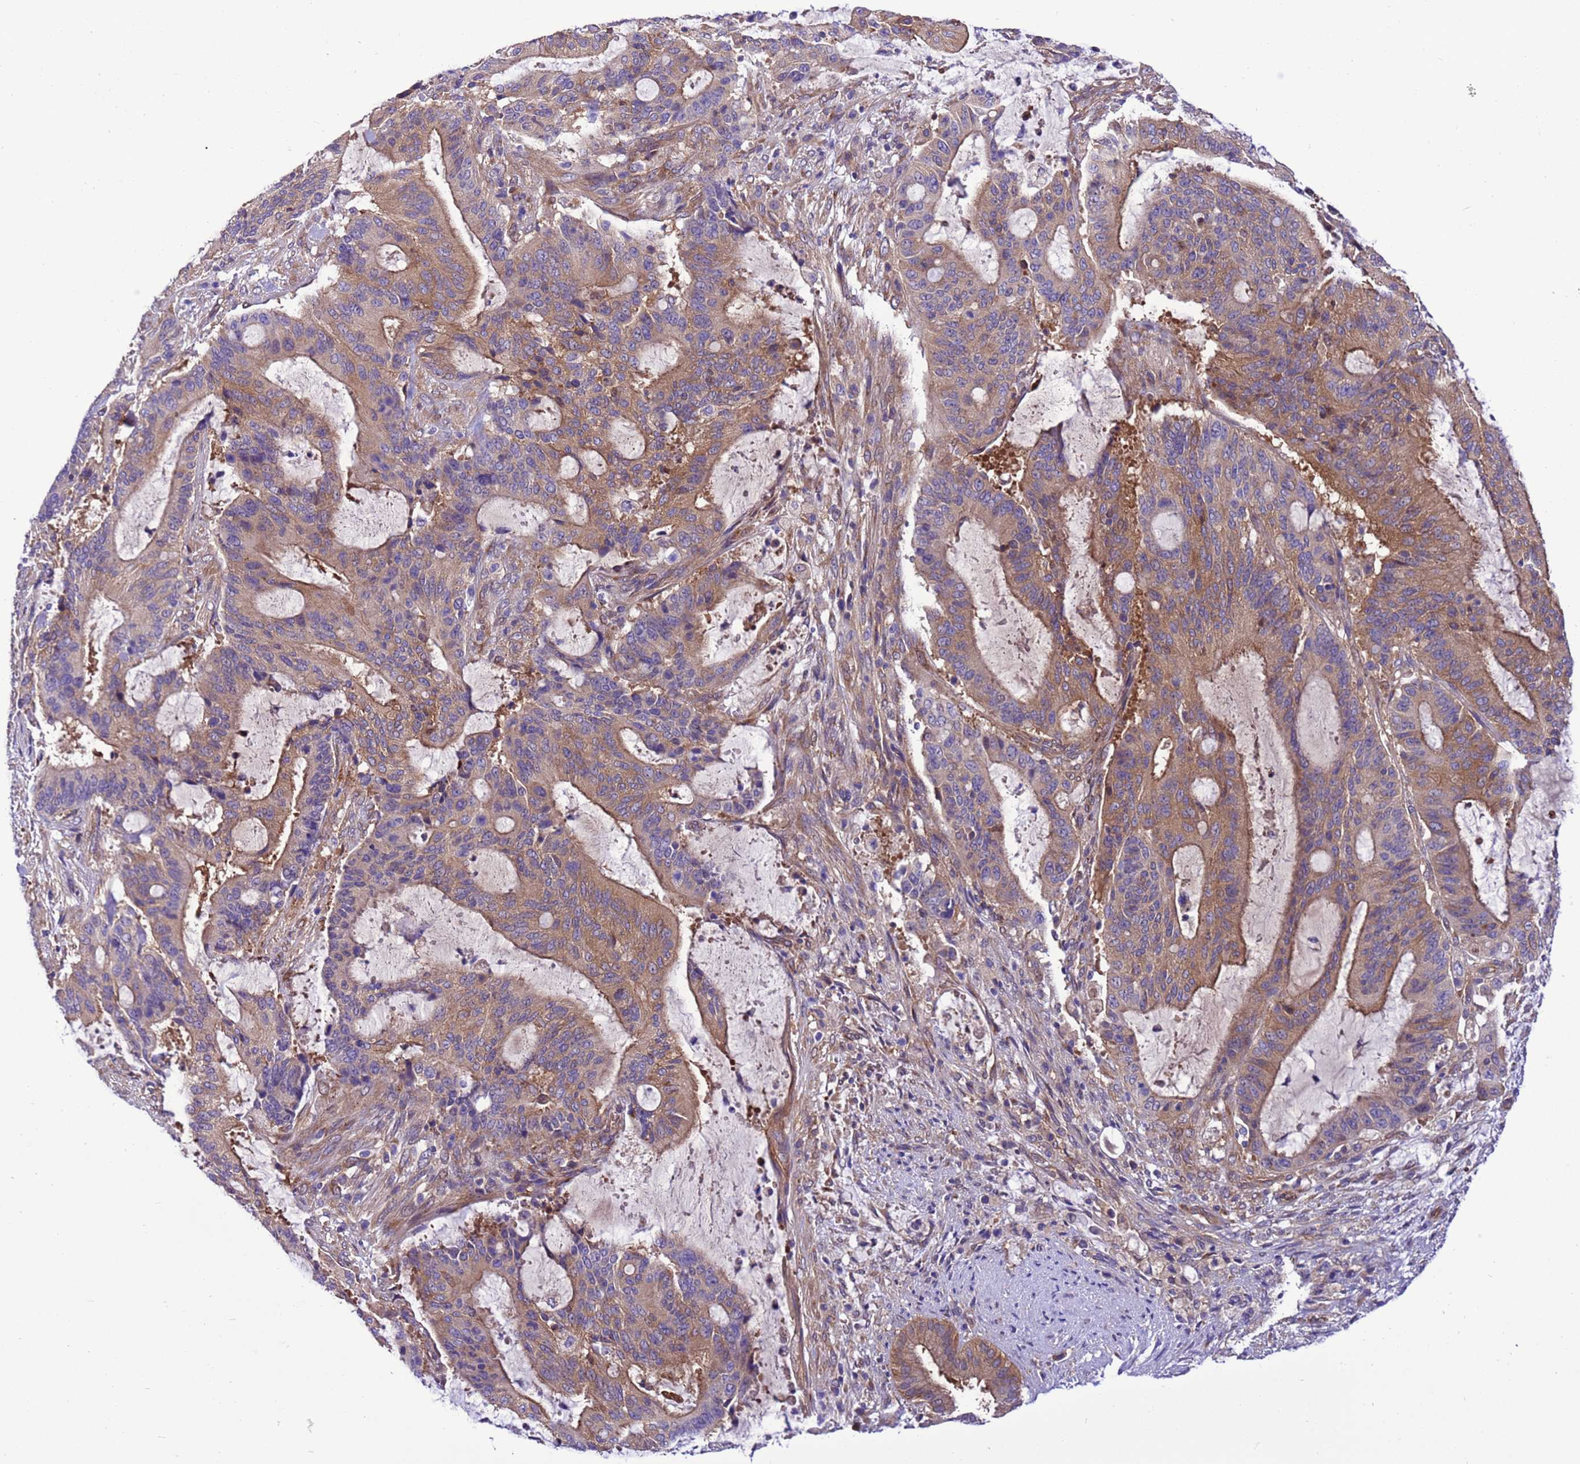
{"staining": {"intensity": "moderate", "quantity": "<25%", "location": "cytoplasmic/membranous"}, "tissue": "liver cancer", "cell_type": "Tumor cells", "image_type": "cancer", "snomed": [{"axis": "morphology", "description": "Normal tissue, NOS"}, {"axis": "morphology", "description": "Cholangiocarcinoma"}, {"axis": "topography", "description": "Liver"}, {"axis": "topography", "description": "Peripheral nerve tissue"}], "caption": "This histopathology image reveals cholangiocarcinoma (liver) stained with IHC to label a protein in brown. The cytoplasmic/membranous of tumor cells show moderate positivity for the protein. Nuclei are counter-stained blue.", "gene": "RABEP2", "patient": {"sex": "female", "age": 73}}